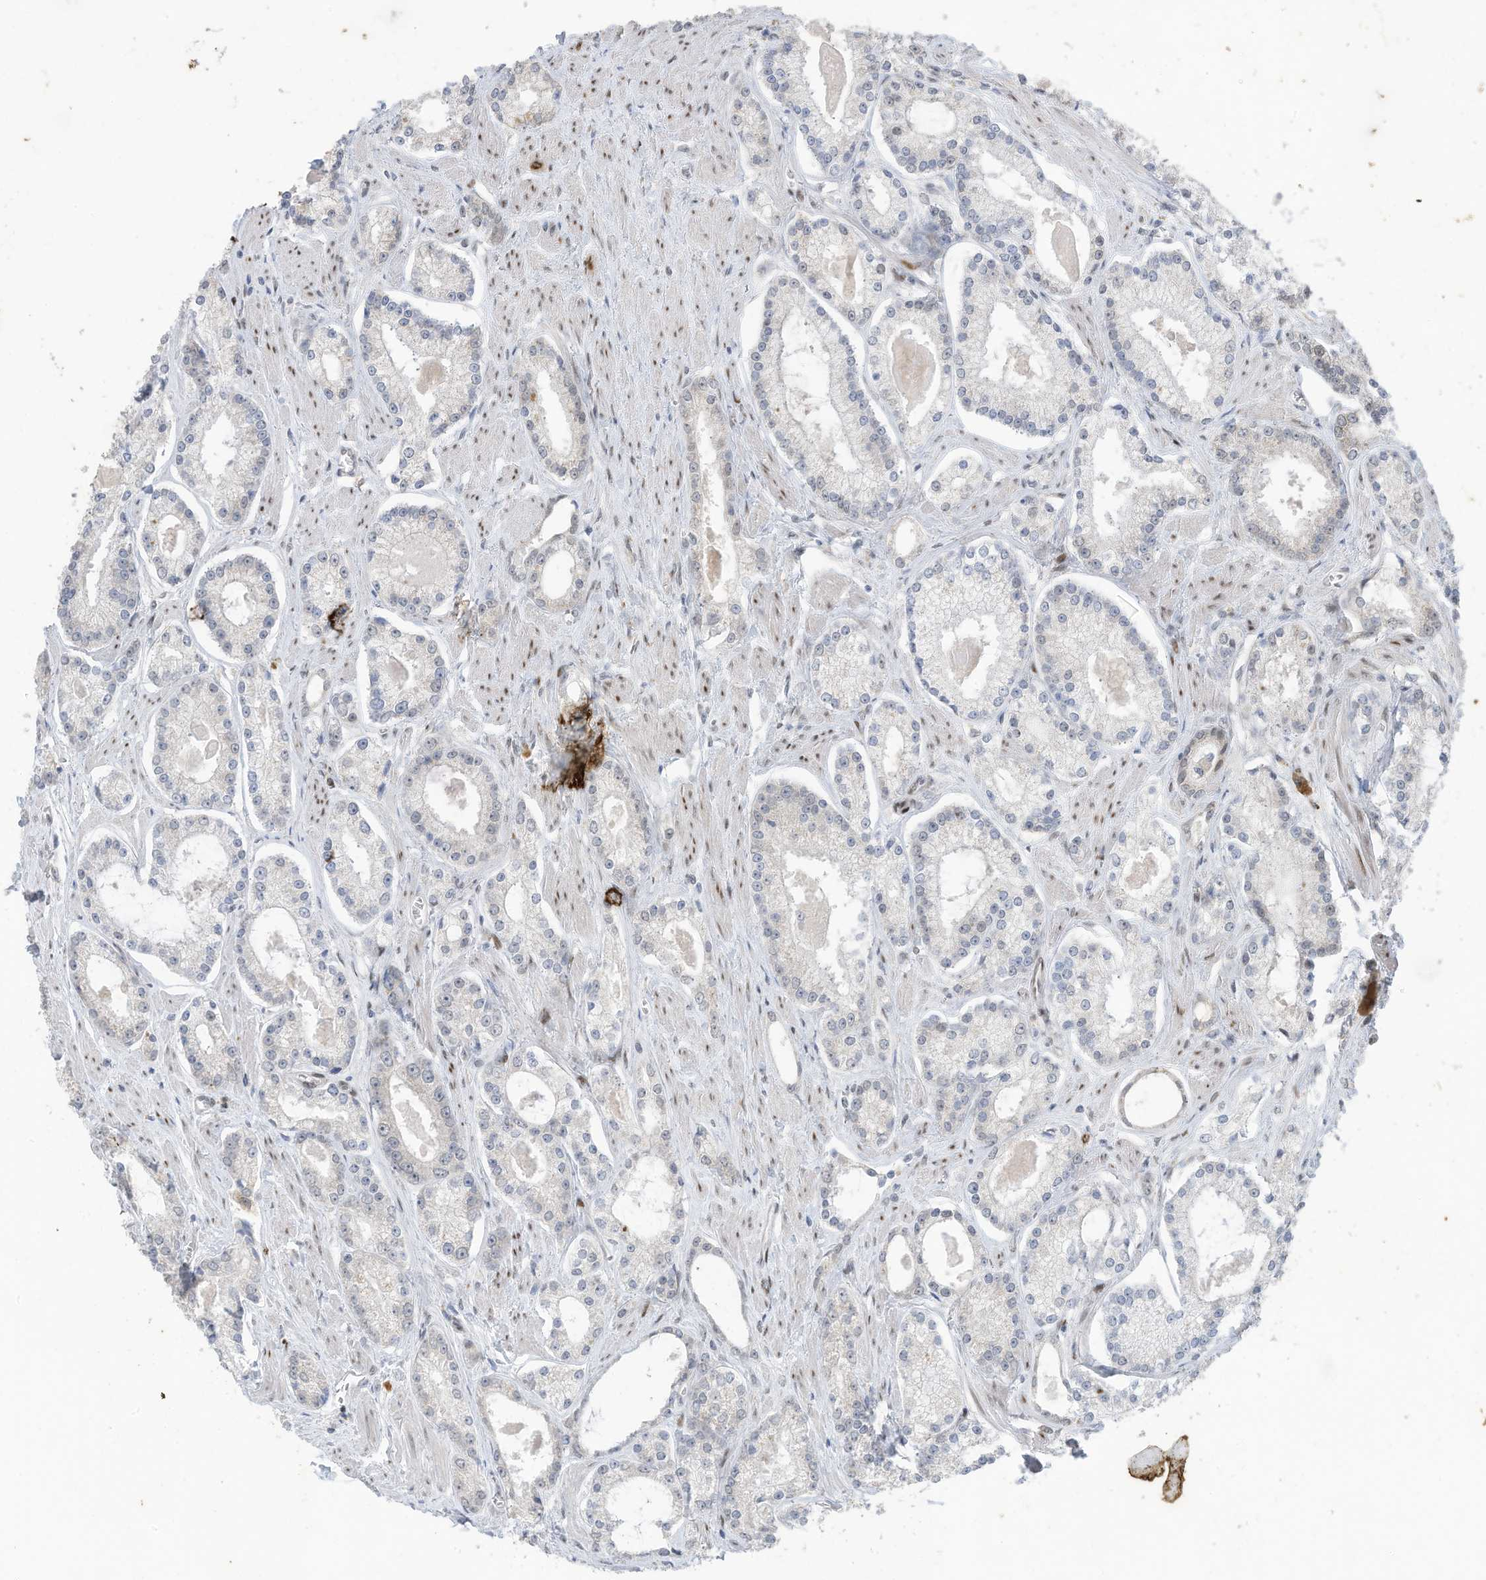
{"staining": {"intensity": "negative", "quantity": "none", "location": "none"}, "tissue": "prostate cancer", "cell_type": "Tumor cells", "image_type": "cancer", "snomed": [{"axis": "morphology", "description": "Adenocarcinoma, Low grade"}, {"axis": "topography", "description": "Prostate"}], "caption": "This is an immunohistochemistry image of prostate cancer (adenocarcinoma (low-grade)). There is no expression in tumor cells.", "gene": "RABL3", "patient": {"sex": "male", "age": 54}}